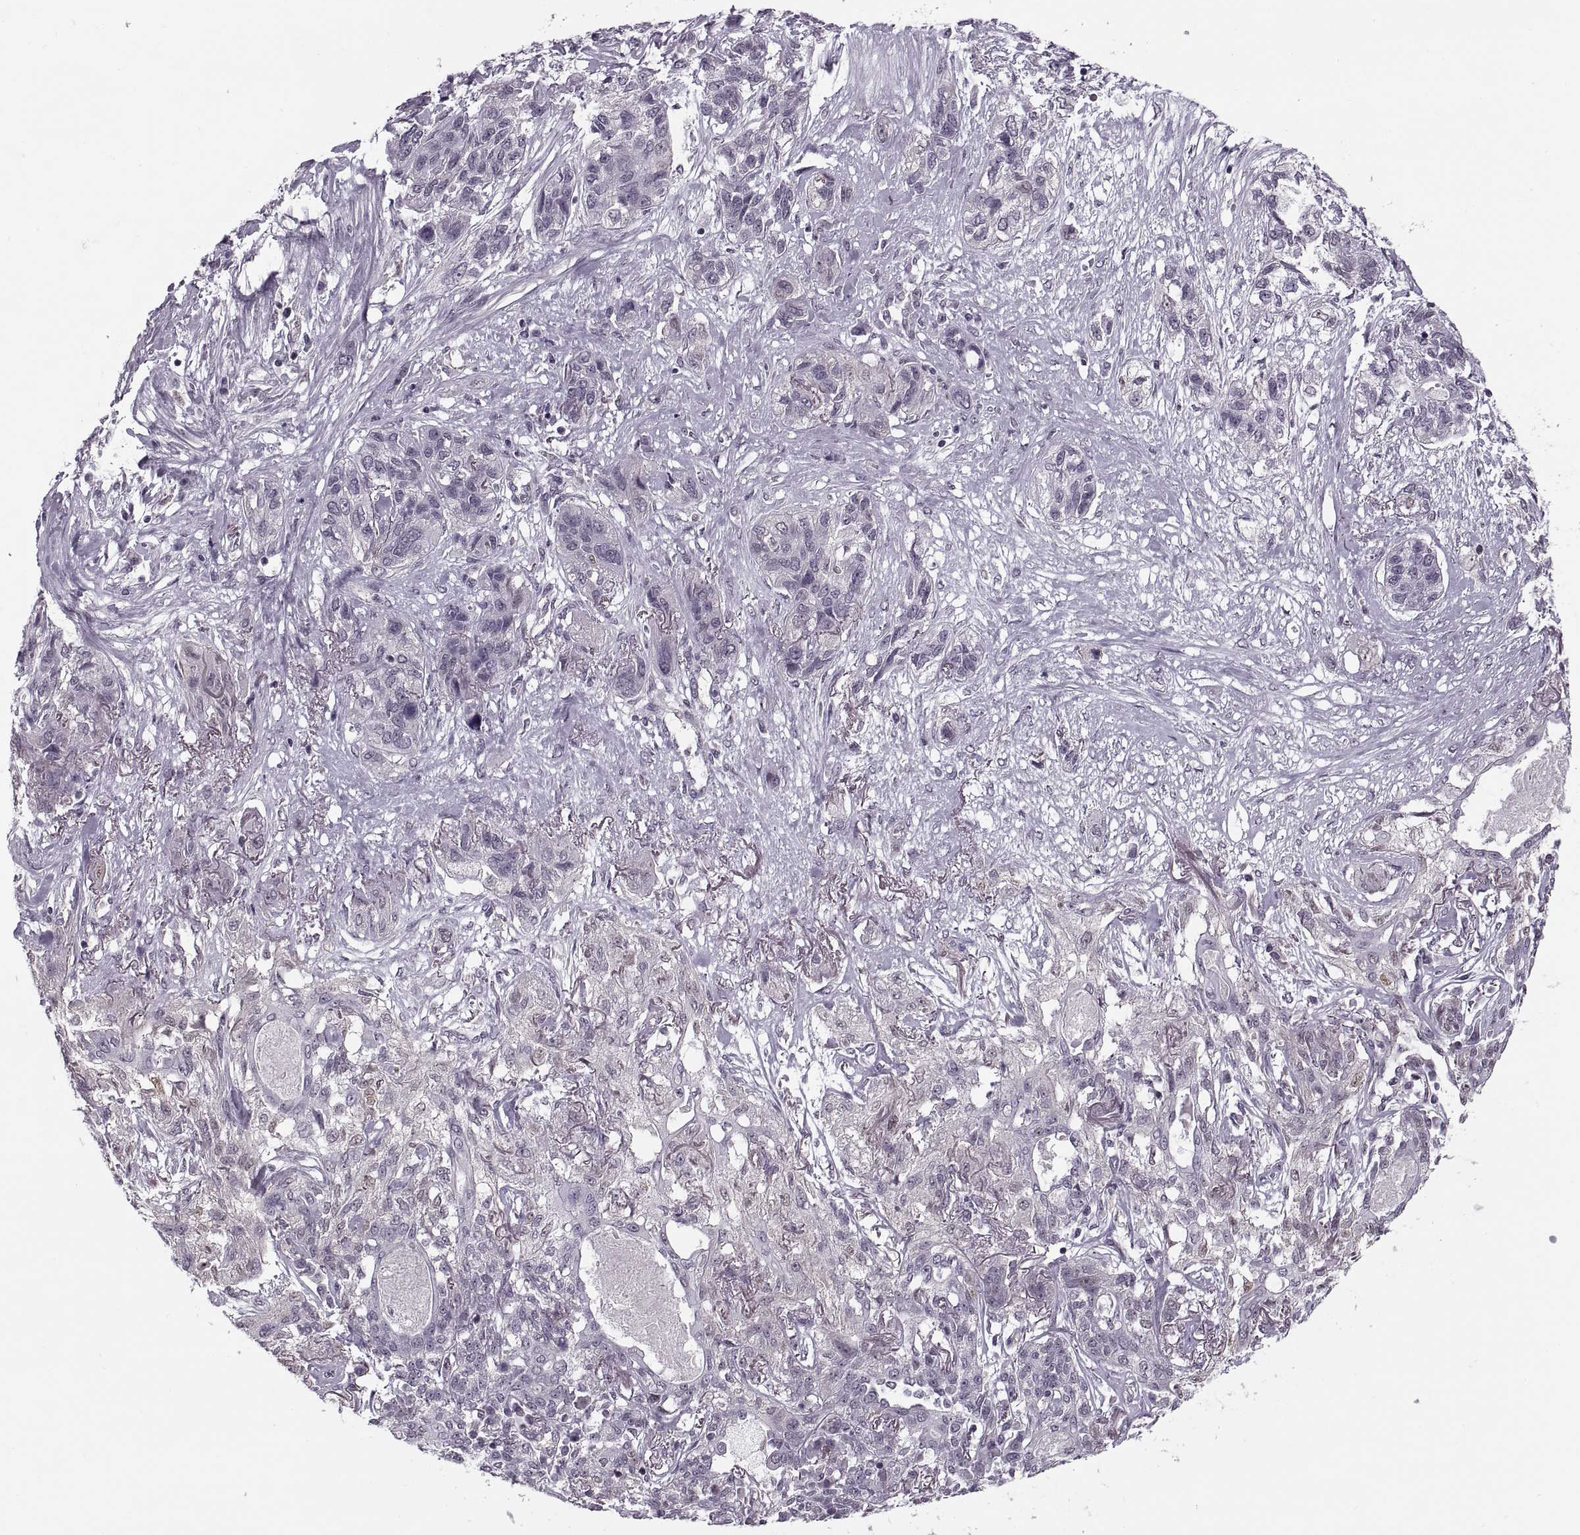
{"staining": {"intensity": "negative", "quantity": "none", "location": "none"}, "tissue": "lung cancer", "cell_type": "Tumor cells", "image_type": "cancer", "snomed": [{"axis": "morphology", "description": "Squamous cell carcinoma, NOS"}, {"axis": "topography", "description": "Lung"}], "caption": "Histopathology image shows no protein expression in tumor cells of squamous cell carcinoma (lung) tissue.", "gene": "LUZP2", "patient": {"sex": "female", "age": 70}}